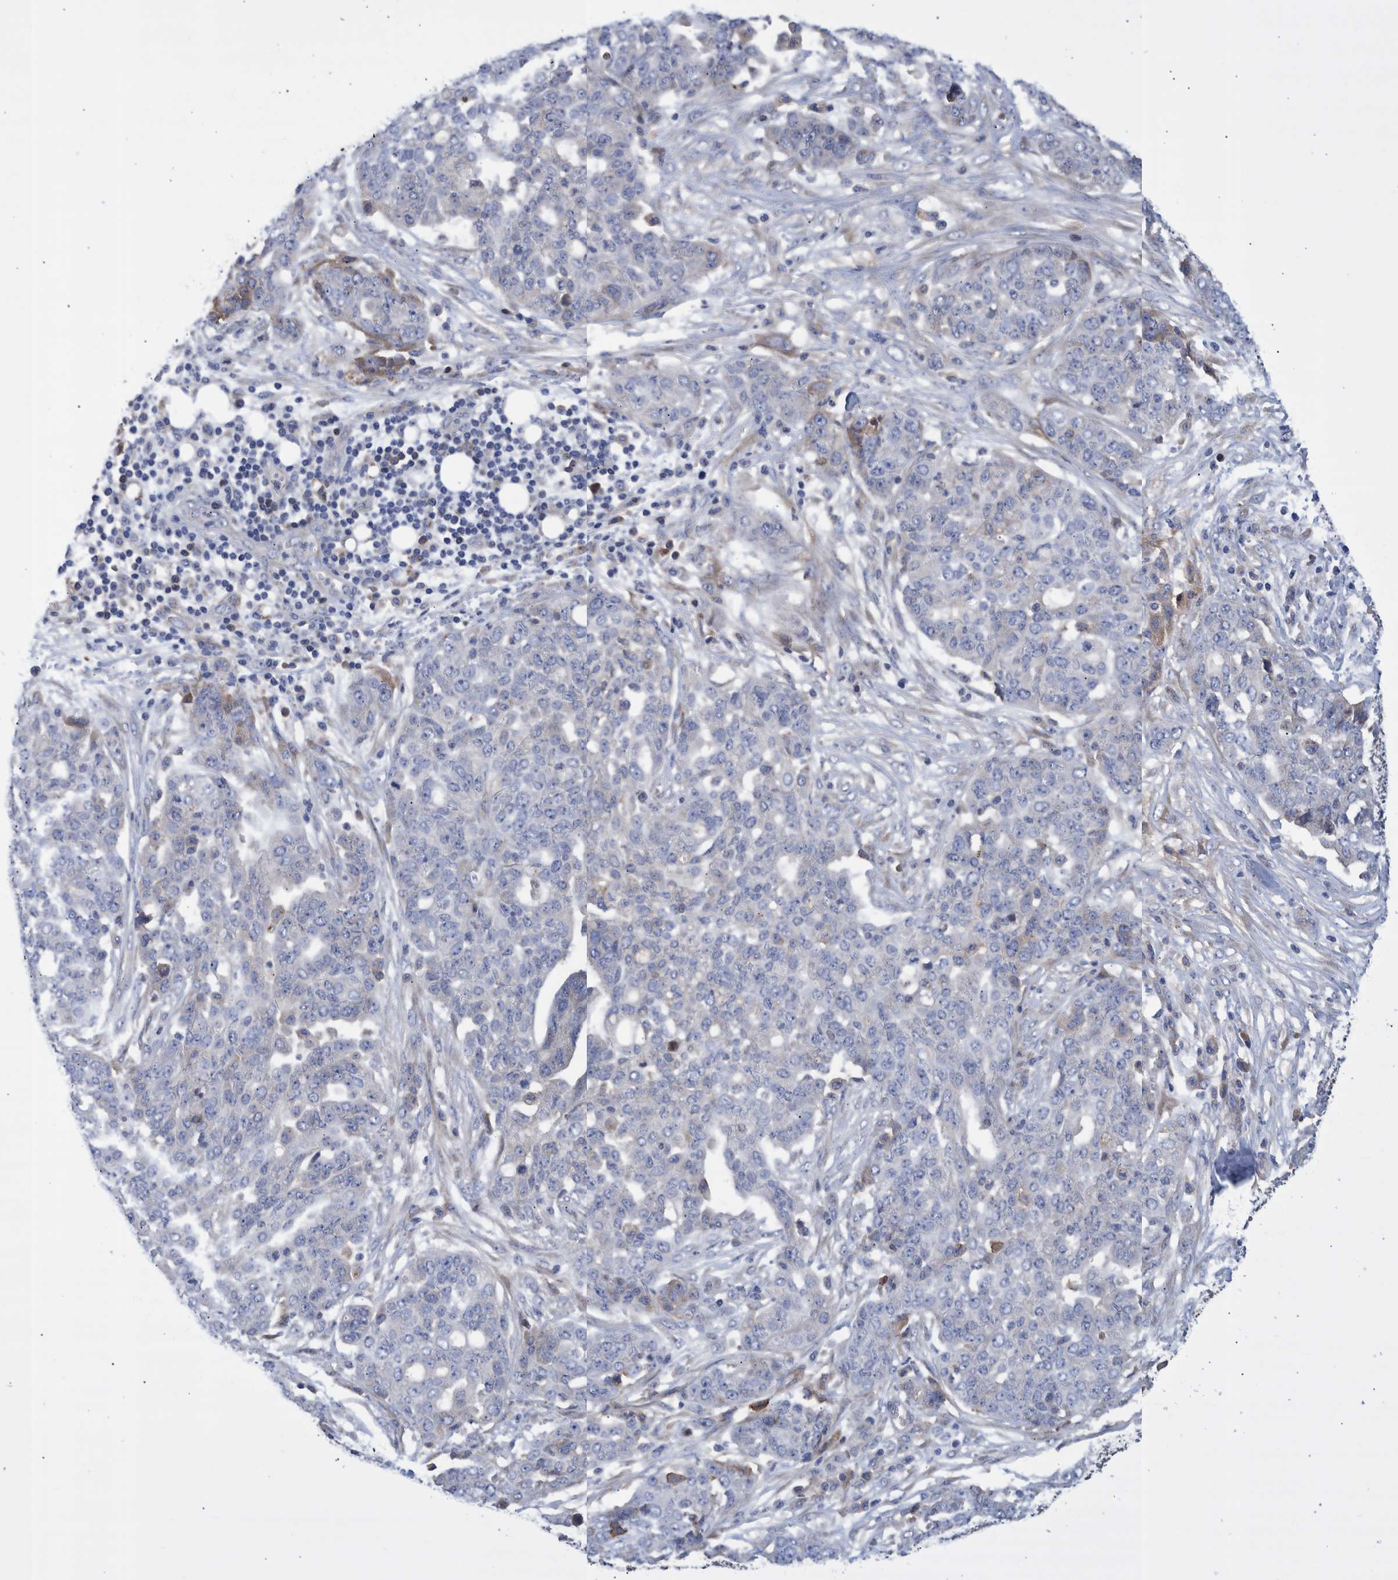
{"staining": {"intensity": "negative", "quantity": "none", "location": "none"}, "tissue": "ovarian cancer", "cell_type": "Tumor cells", "image_type": "cancer", "snomed": [{"axis": "morphology", "description": "Cystadenocarcinoma, serous, NOS"}, {"axis": "topography", "description": "Soft tissue"}, {"axis": "topography", "description": "Ovary"}], "caption": "IHC micrograph of neoplastic tissue: ovarian cancer (serous cystadenocarcinoma) stained with DAB (3,3'-diaminobenzidine) reveals no significant protein staining in tumor cells. (Immunohistochemistry, brightfield microscopy, high magnification).", "gene": "DLL4", "patient": {"sex": "female", "age": 57}}